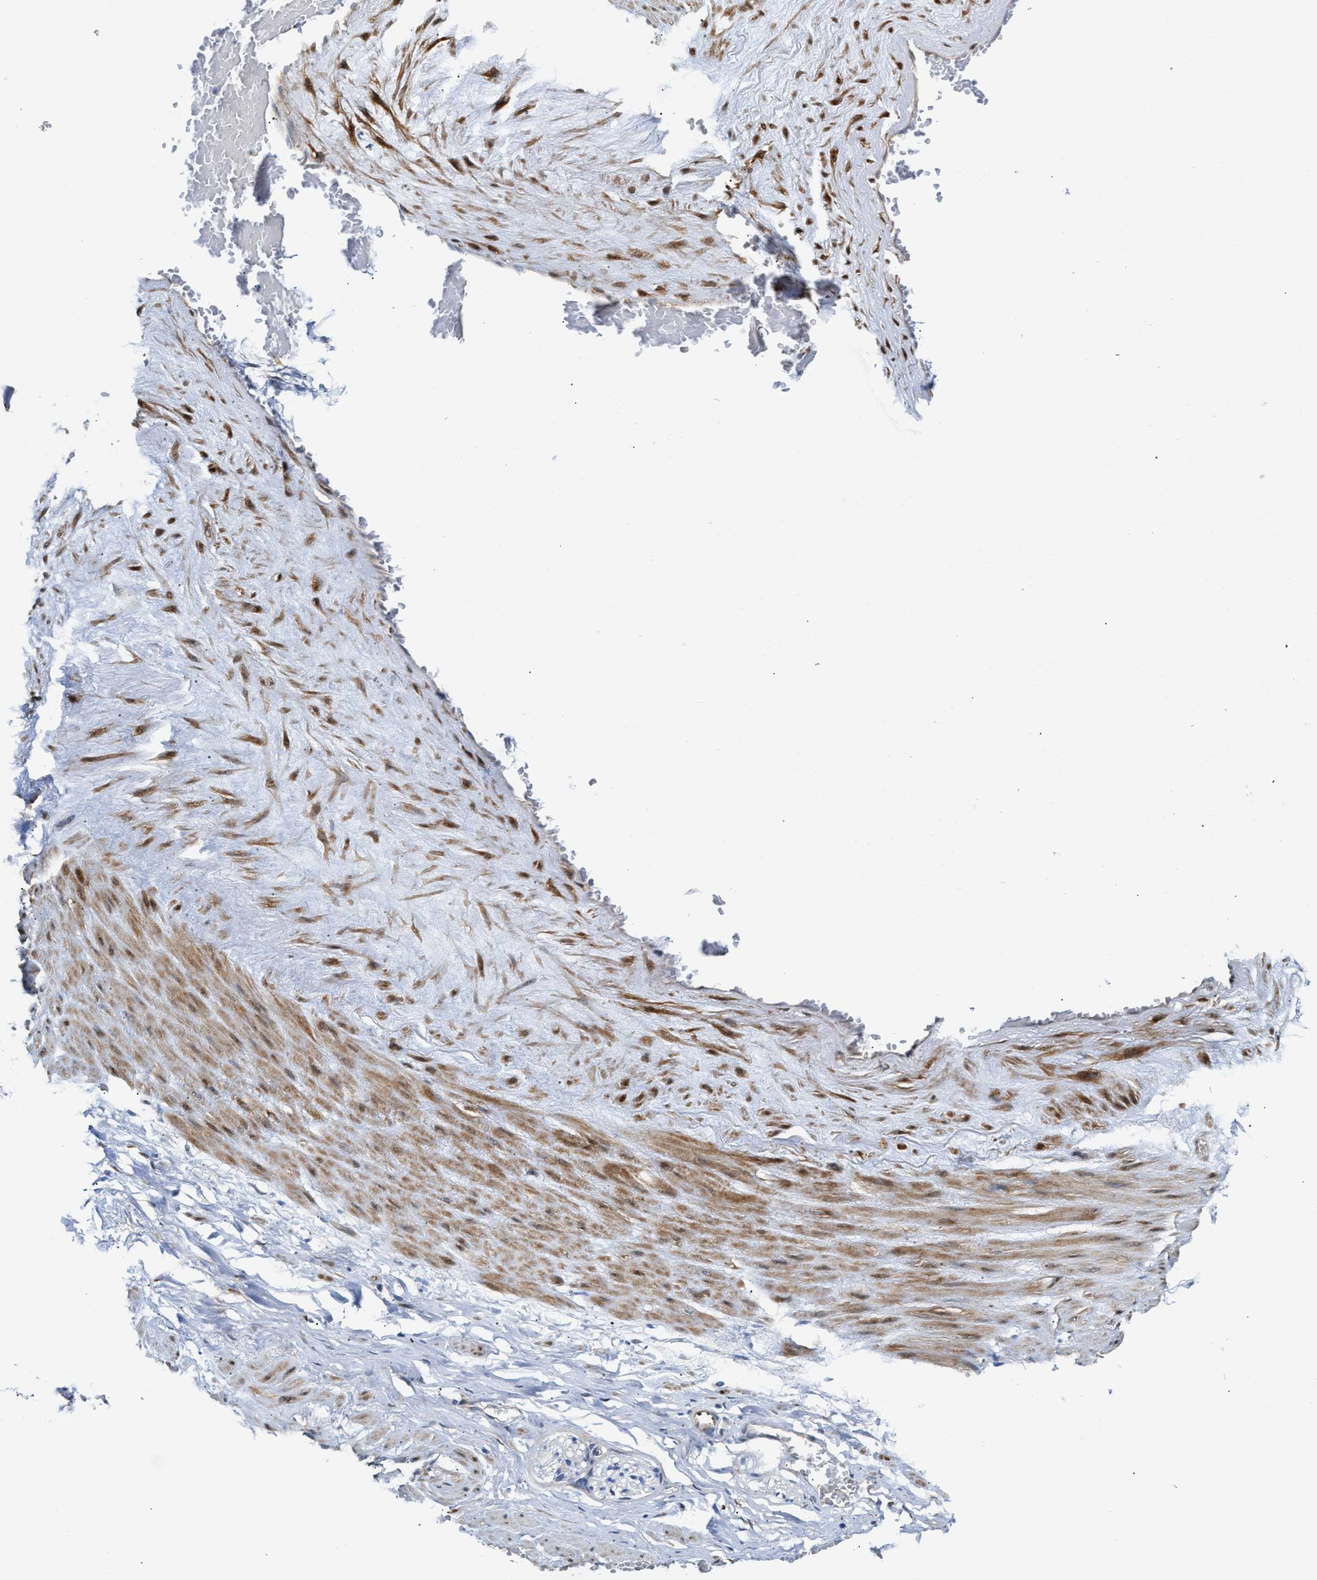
{"staining": {"intensity": "moderate", "quantity": "<25%", "location": "cytoplasmic/membranous"}, "tissue": "adipose tissue", "cell_type": "Adipocytes", "image_type": "normal", "snomed": [{"axis": "morphology", "description": "Normal tissue, NOS"}, {"axis": "topography", "description": "Soft tissue"}, {"axis": "topography", "description": "Vascular tissue"}], "caption": "Brown immunohistochemical staining in normal adipose tissue demonstrates moderate cytoplasmic/membranous positivity in approximately <25% of adipocytes. (brown staining indicates protein expression, while blue staining denotes nuclei).", "gene": "FHL1", "patient": {"sex": "female", "age": 35}}